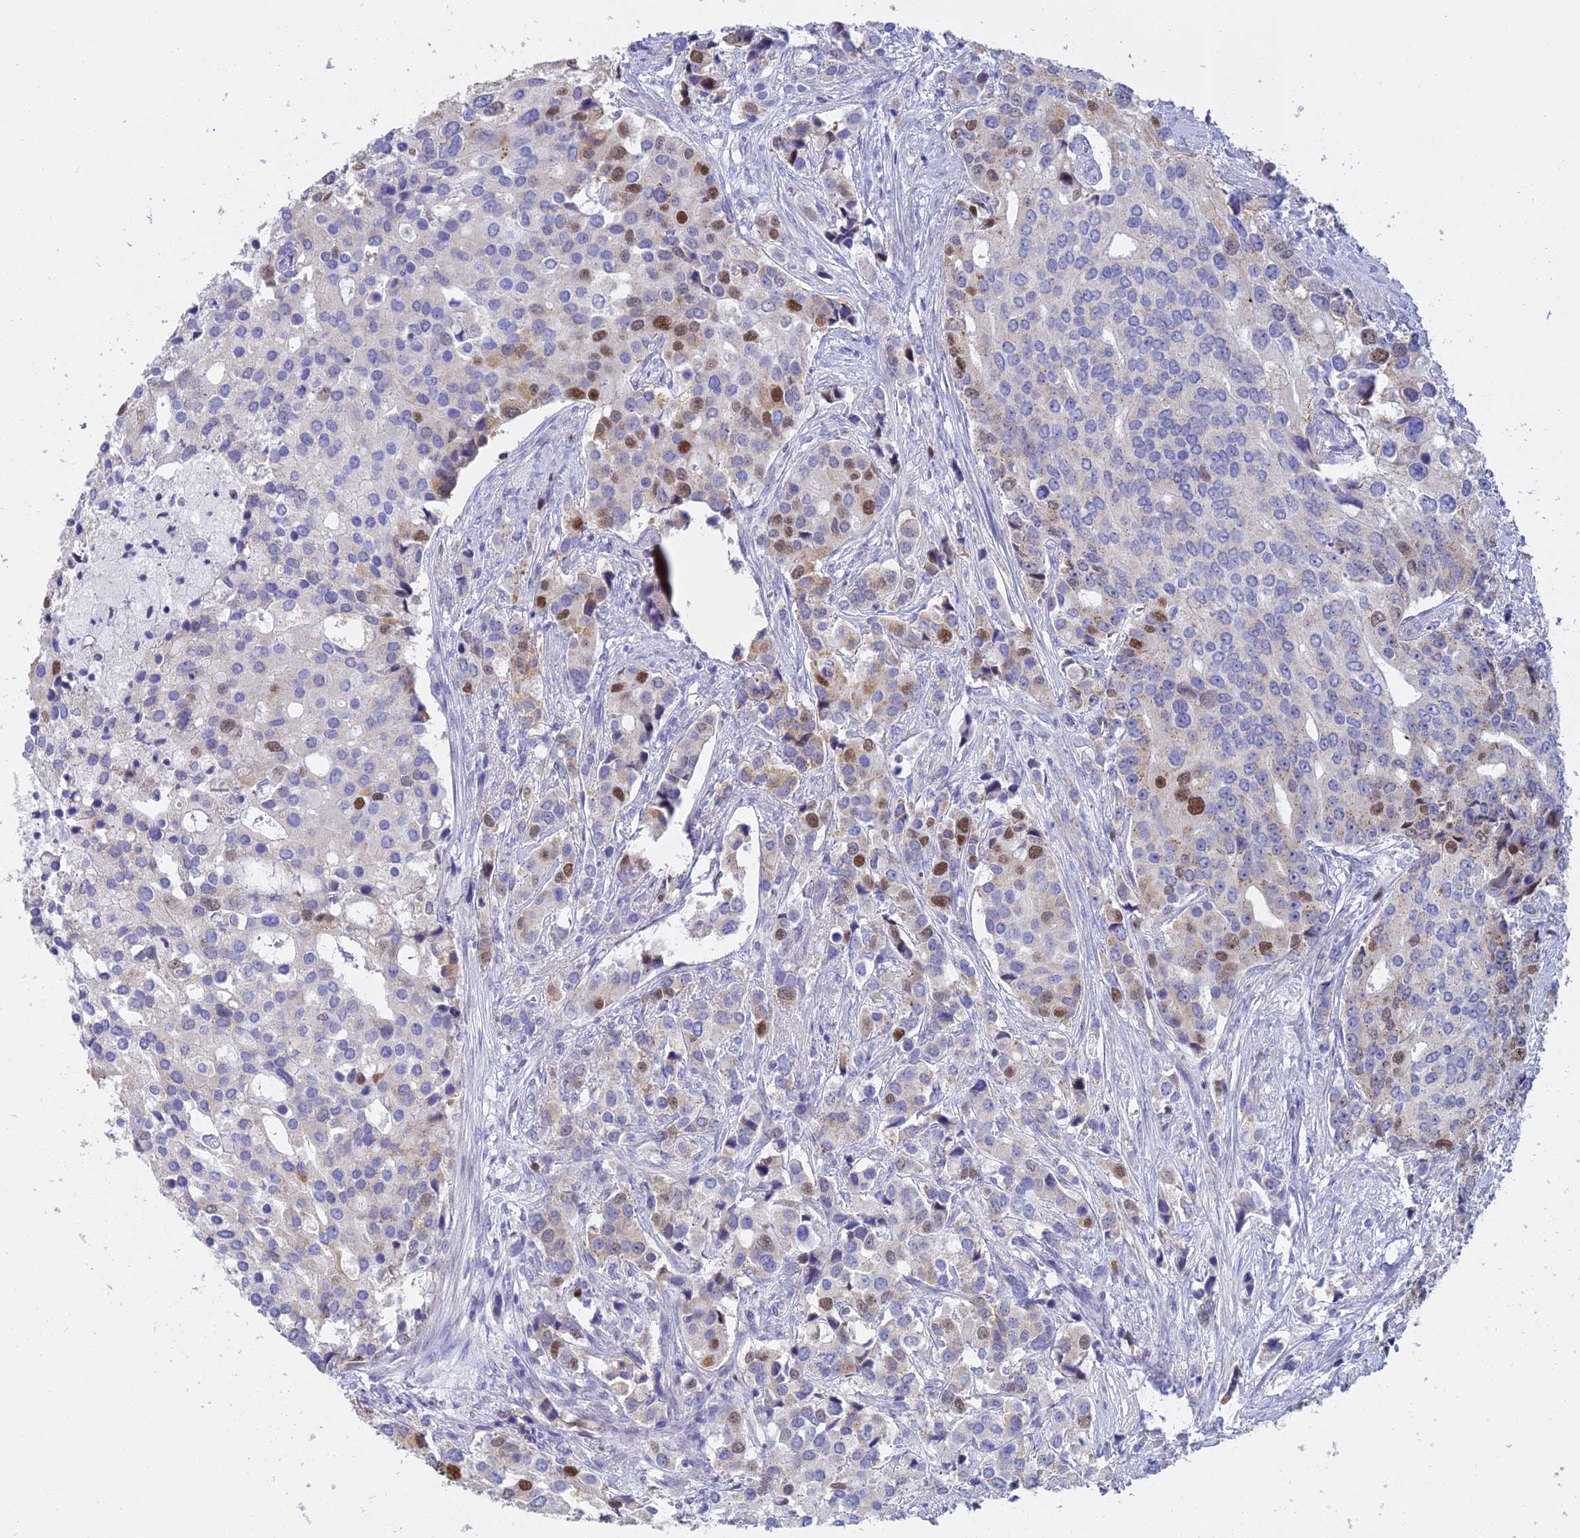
{"staining": {"intensity": "moderate", "quantity": "<25%", "location": "nuclear"}, "tissue": "prostate cancer", "cell_type": "Tumor cells", "image_type": "cancer", "snomed": [{"axis": "morphology", "description": "Adenocarcinoma, High grade"}, {"axis": "topography", "description": "Prostate"}], "caption": "Protein expression analysis of human prostate cancer (high-grade adenocarcinoma) reveals moderate nuclear expression in about <25% of tumor cells.", "gene": "MCM2", "patient": {"sex": "male", "age": 62}}